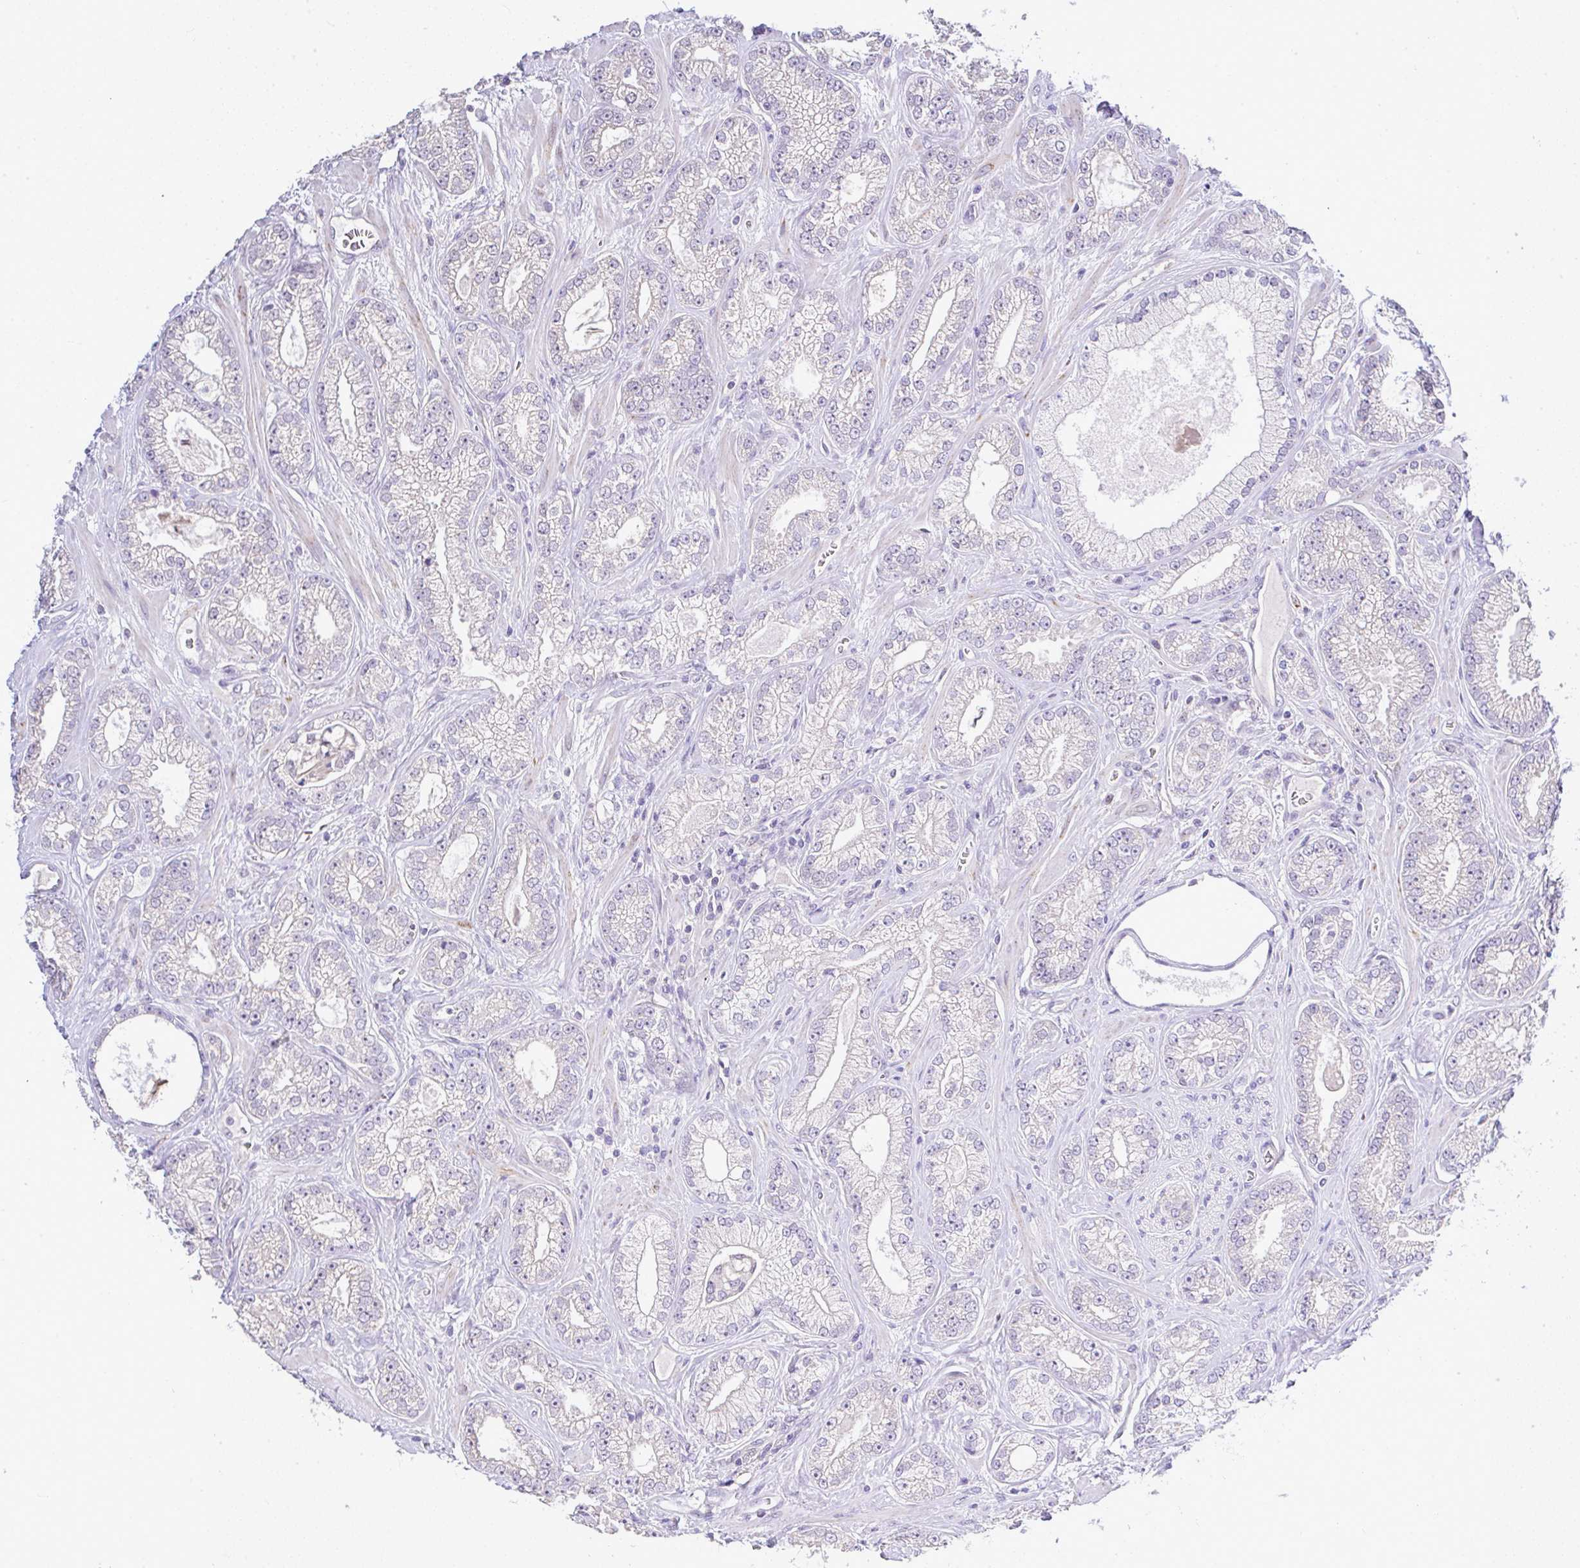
{"staining": {"intensity": "negative", "quantity": "none", "location": "none"}, "tissue": "prostate cancer", "cell_type": "Tumor cells", "image_type": "cancer", "snomed": [{"axis": "morphology", "description": "Adenocarcinoma, High grade"}, {"axis": "topography", "description": "Prostate"}], "caption": "Protein analysis of high-grade adenocarcinoma (prostate) displays no significant staining in tumor cells.", "gene": "CTU1", "patient": {"sex": "male", "age": 66}}